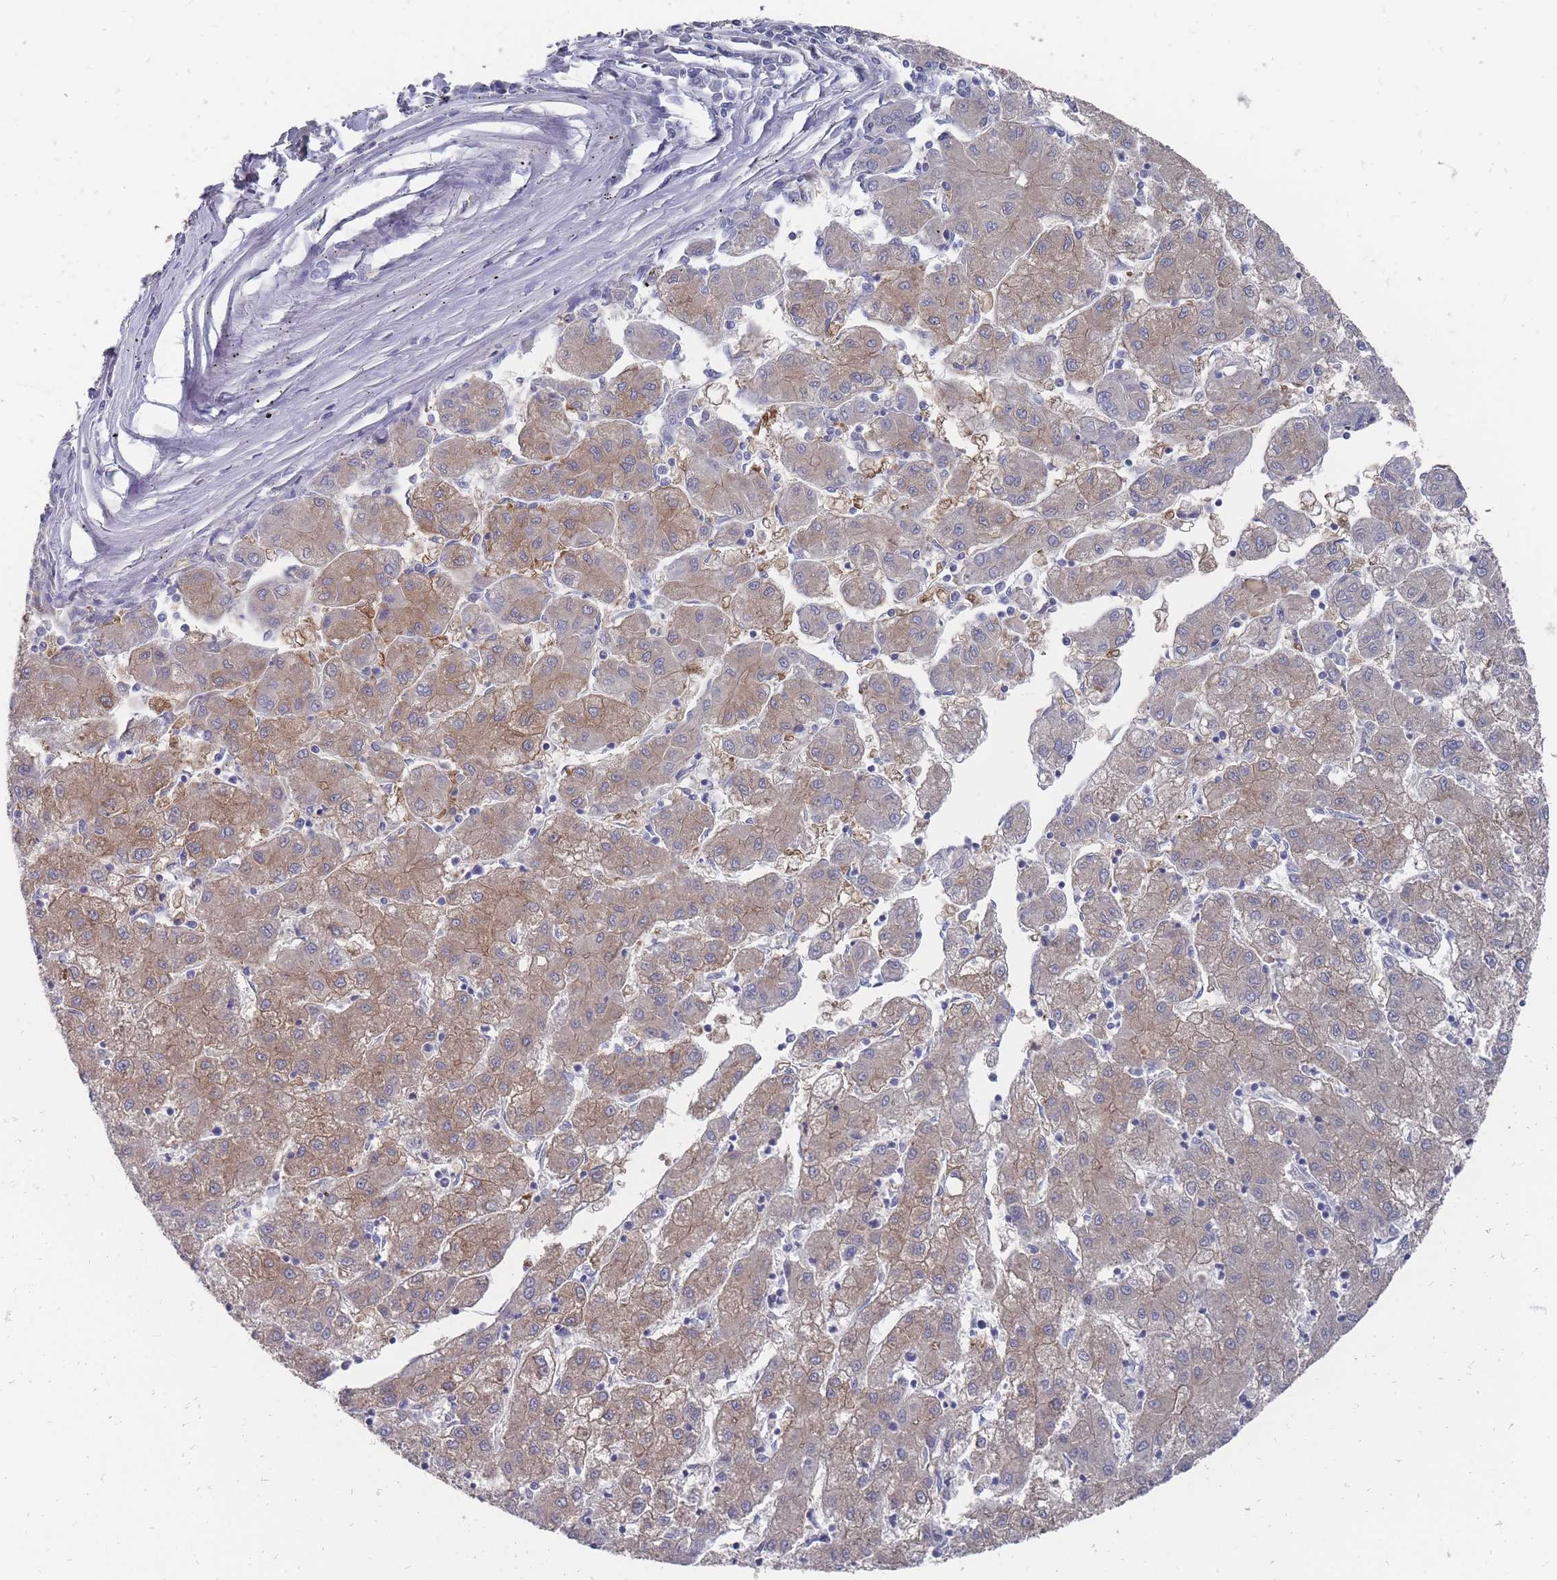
{"staining": {"intensity": "moderate", "quantity": ">75%", "location": "cytoplasmic/membranous"}, "tissue": "liver cancer", "cell_type": "Tumor cells", "image_type": "cancer", "snomed": [{"axis": "morphology", "description": "Carcinoma, Hepatocellular, NOS"}, {"axis": "topography", "description": "Liver"}], "caption": "About >75% of tumor cells in liver cancer display moderate cytoplasmic/membranous protein staining as visualized by brown immunohistochemical staining.", "gene": "OTULINL", "patient": {"sex": "male", "age": 72}}